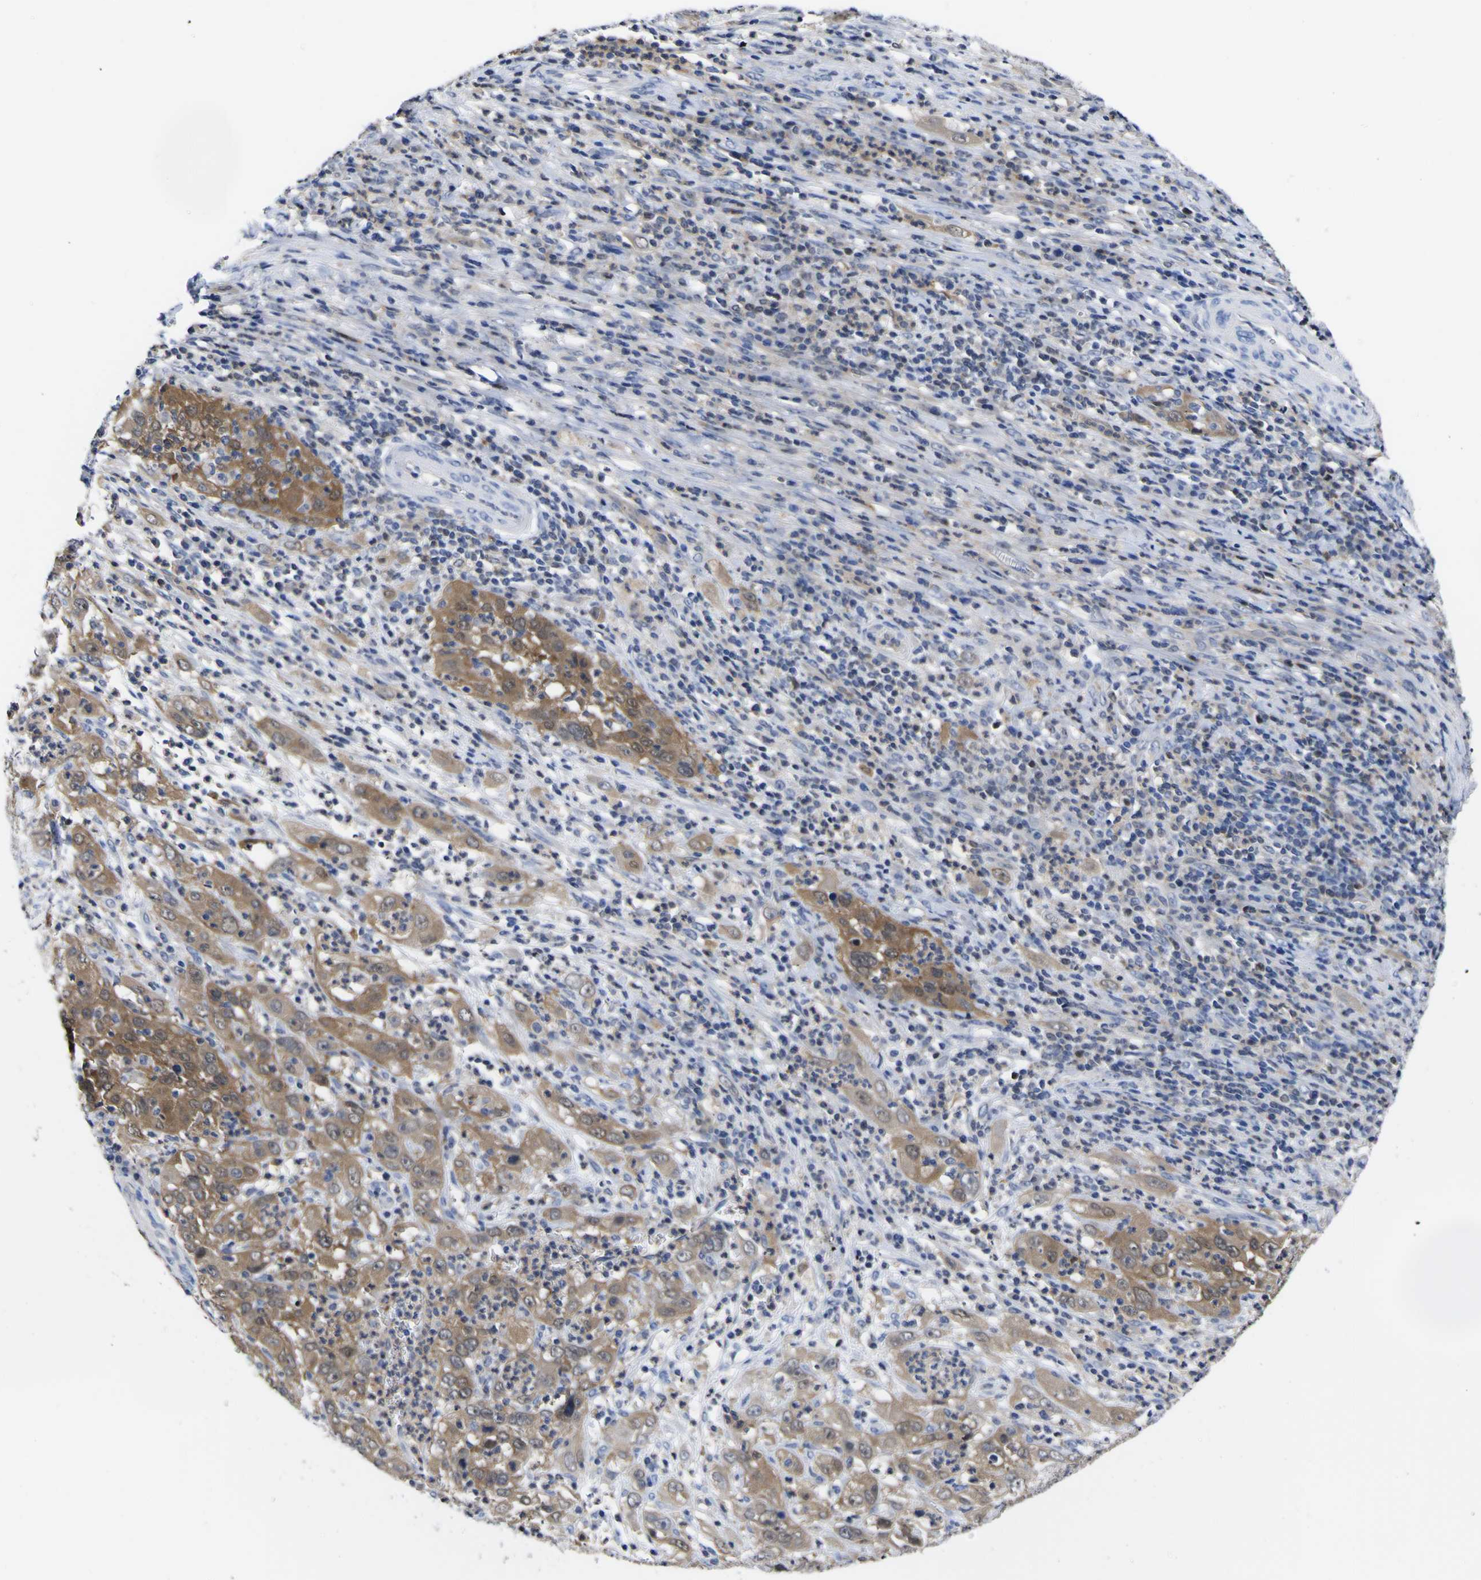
{"staining": {"intensity": "strong", "quantity": ">75%", "location": "cytoplasmic/membranous"}, "tissue": "cervical cancer", "cell_type": "Tumor cells", "image_type": "cancer", "snomed": [{"axis": "morphology", "description": "Squamous cell carcinoma, NOS"}, {"axis": "topography", "description": "Cervix"}], "caption": "The image reveals immunohistochemical staining of cervical squamous cell carcinoma. There is strong cytoplasmic/membranous staining is seen in about >75% of tumor cells.", "gene": "CASP6", "patient": {"sex": "female", "age": 32}}